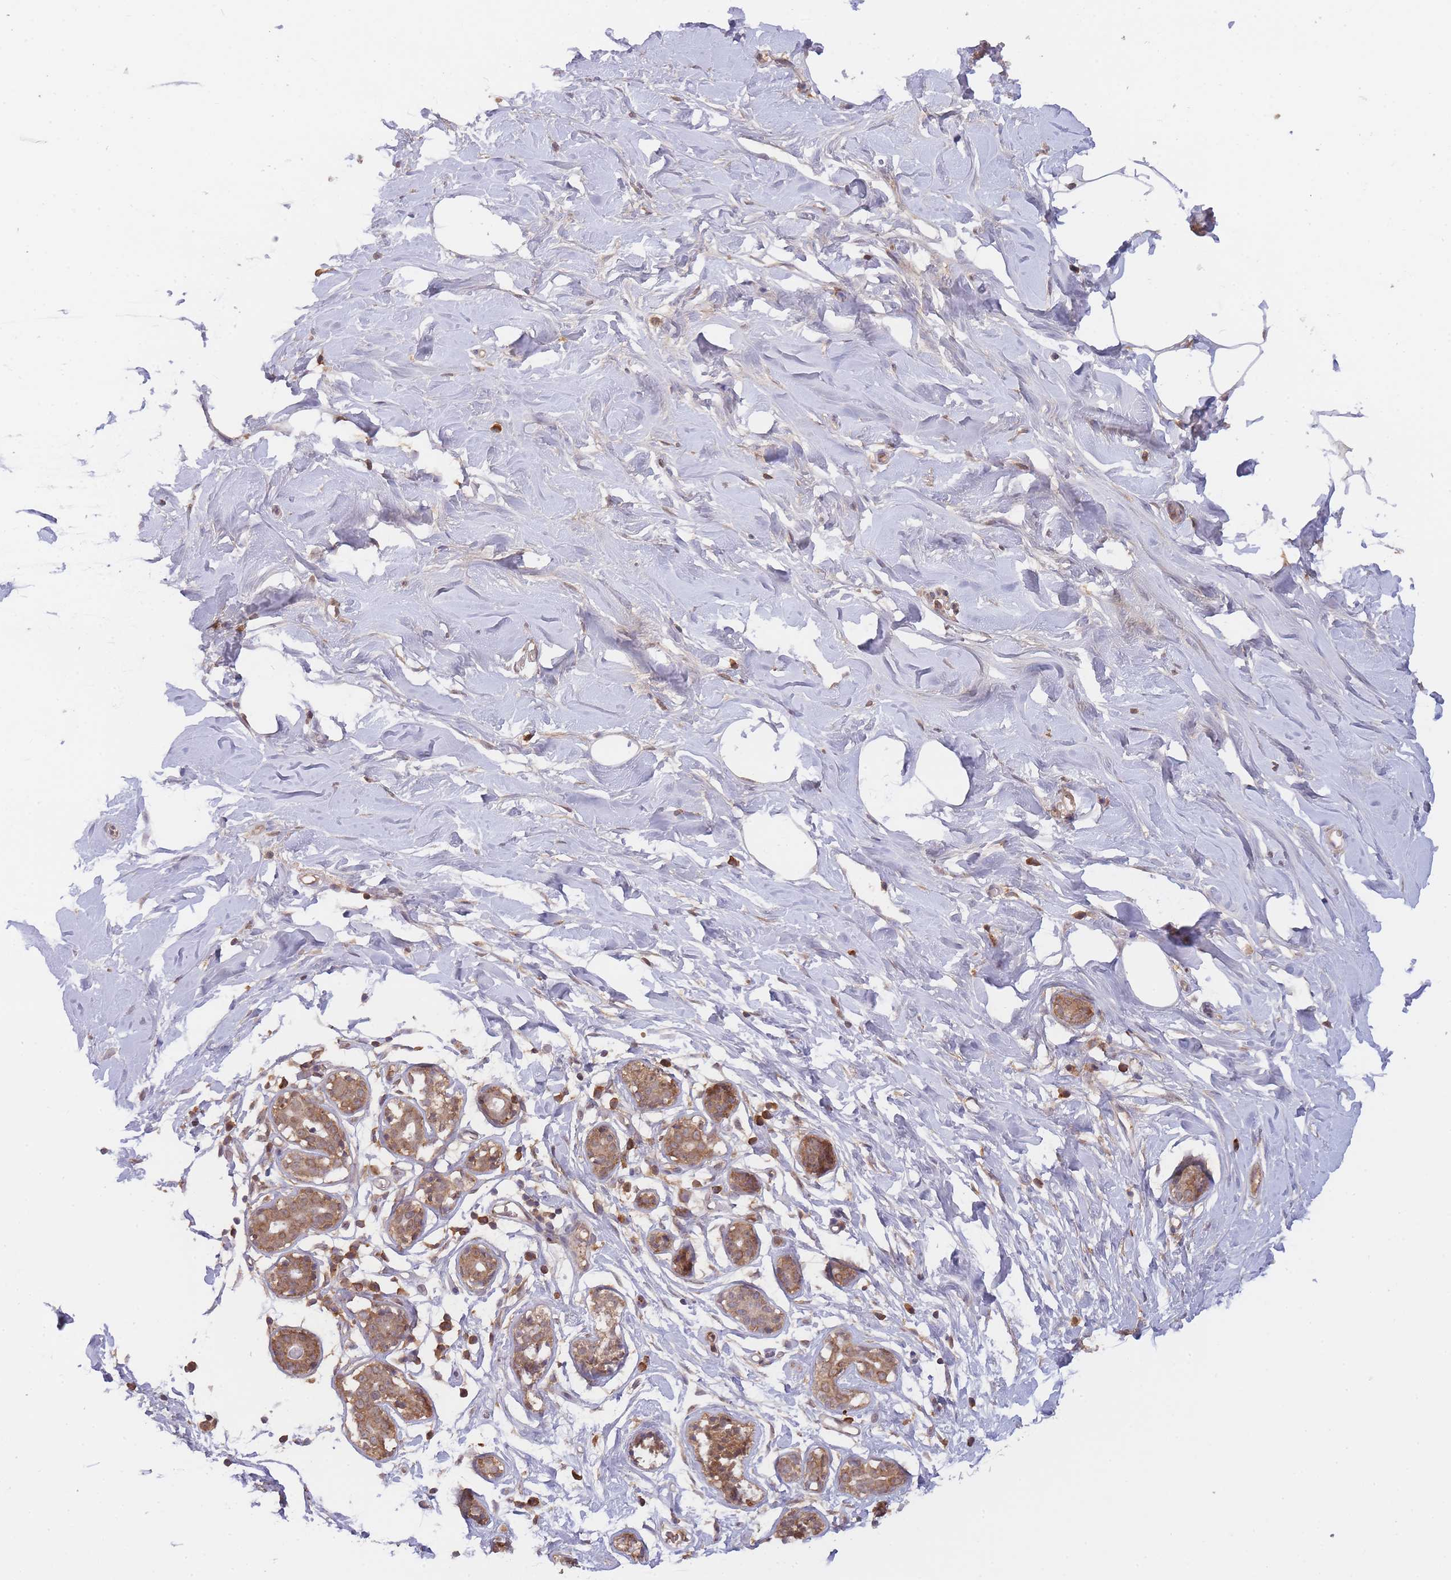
{"staining": {"intensity": "negative", "quantity": "none", "location": "none"}, "tissue": "breast", "cell_type": "Adipocytes", "image_type": "normal", "snomed": [{"axis": "morphology", "description": "Normal tissue, NOS"}, {"axis": "topography", "description": "Breast"}], "caption": "DAB immunohistochemical staining of benign breast reveals no significant expression in adipocytes. (DAB (3,3'-diaminobenzidine) immunohistochemistry visualized using brightfield microscopy, high magnification).", "gene": "PIP4P1", "patient": {"sex": "female", "age": 27}}